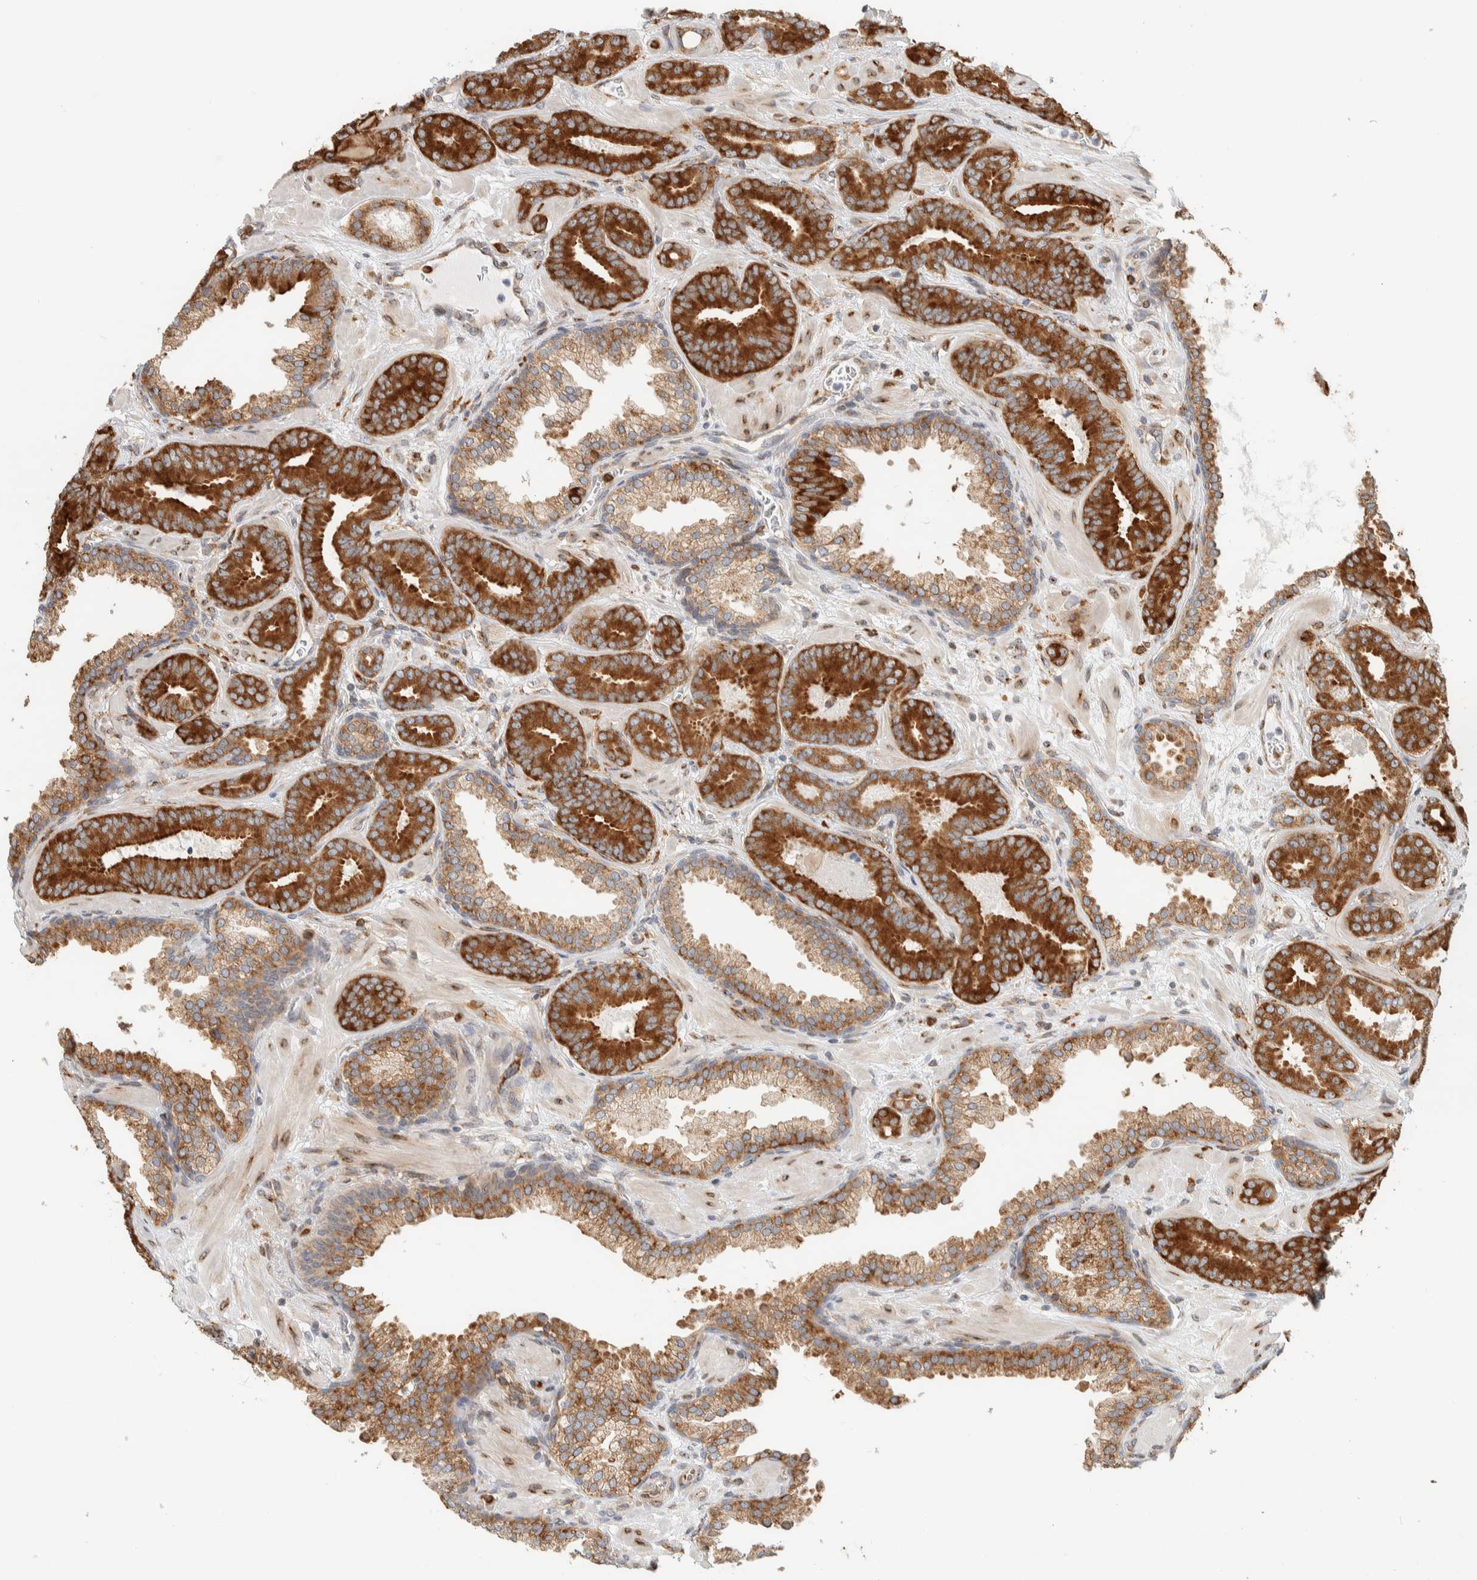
{"staining": {"intensity": "strong", "quantity": ">75%", "location": "cytoplasmic/membranous"}, "tissue": "prostate cancer", "cell_type": "Tumor cells", "image_type": "cancer", "snomed": [{"axis": "morphology", "description": "Adenocarcinoma, Low grade"}, {"axis": "topography", "description": "Prostate"}], "caption": "Immunohistochemical staining of human prostate adenocarcinoma (low-grade) demonstrates high levels of strong cytoplasmic/membranous staining in approximately >75% of tumor cells.", "gene": "LLGL2", "patient": {"sex": "male", "age": 62}}